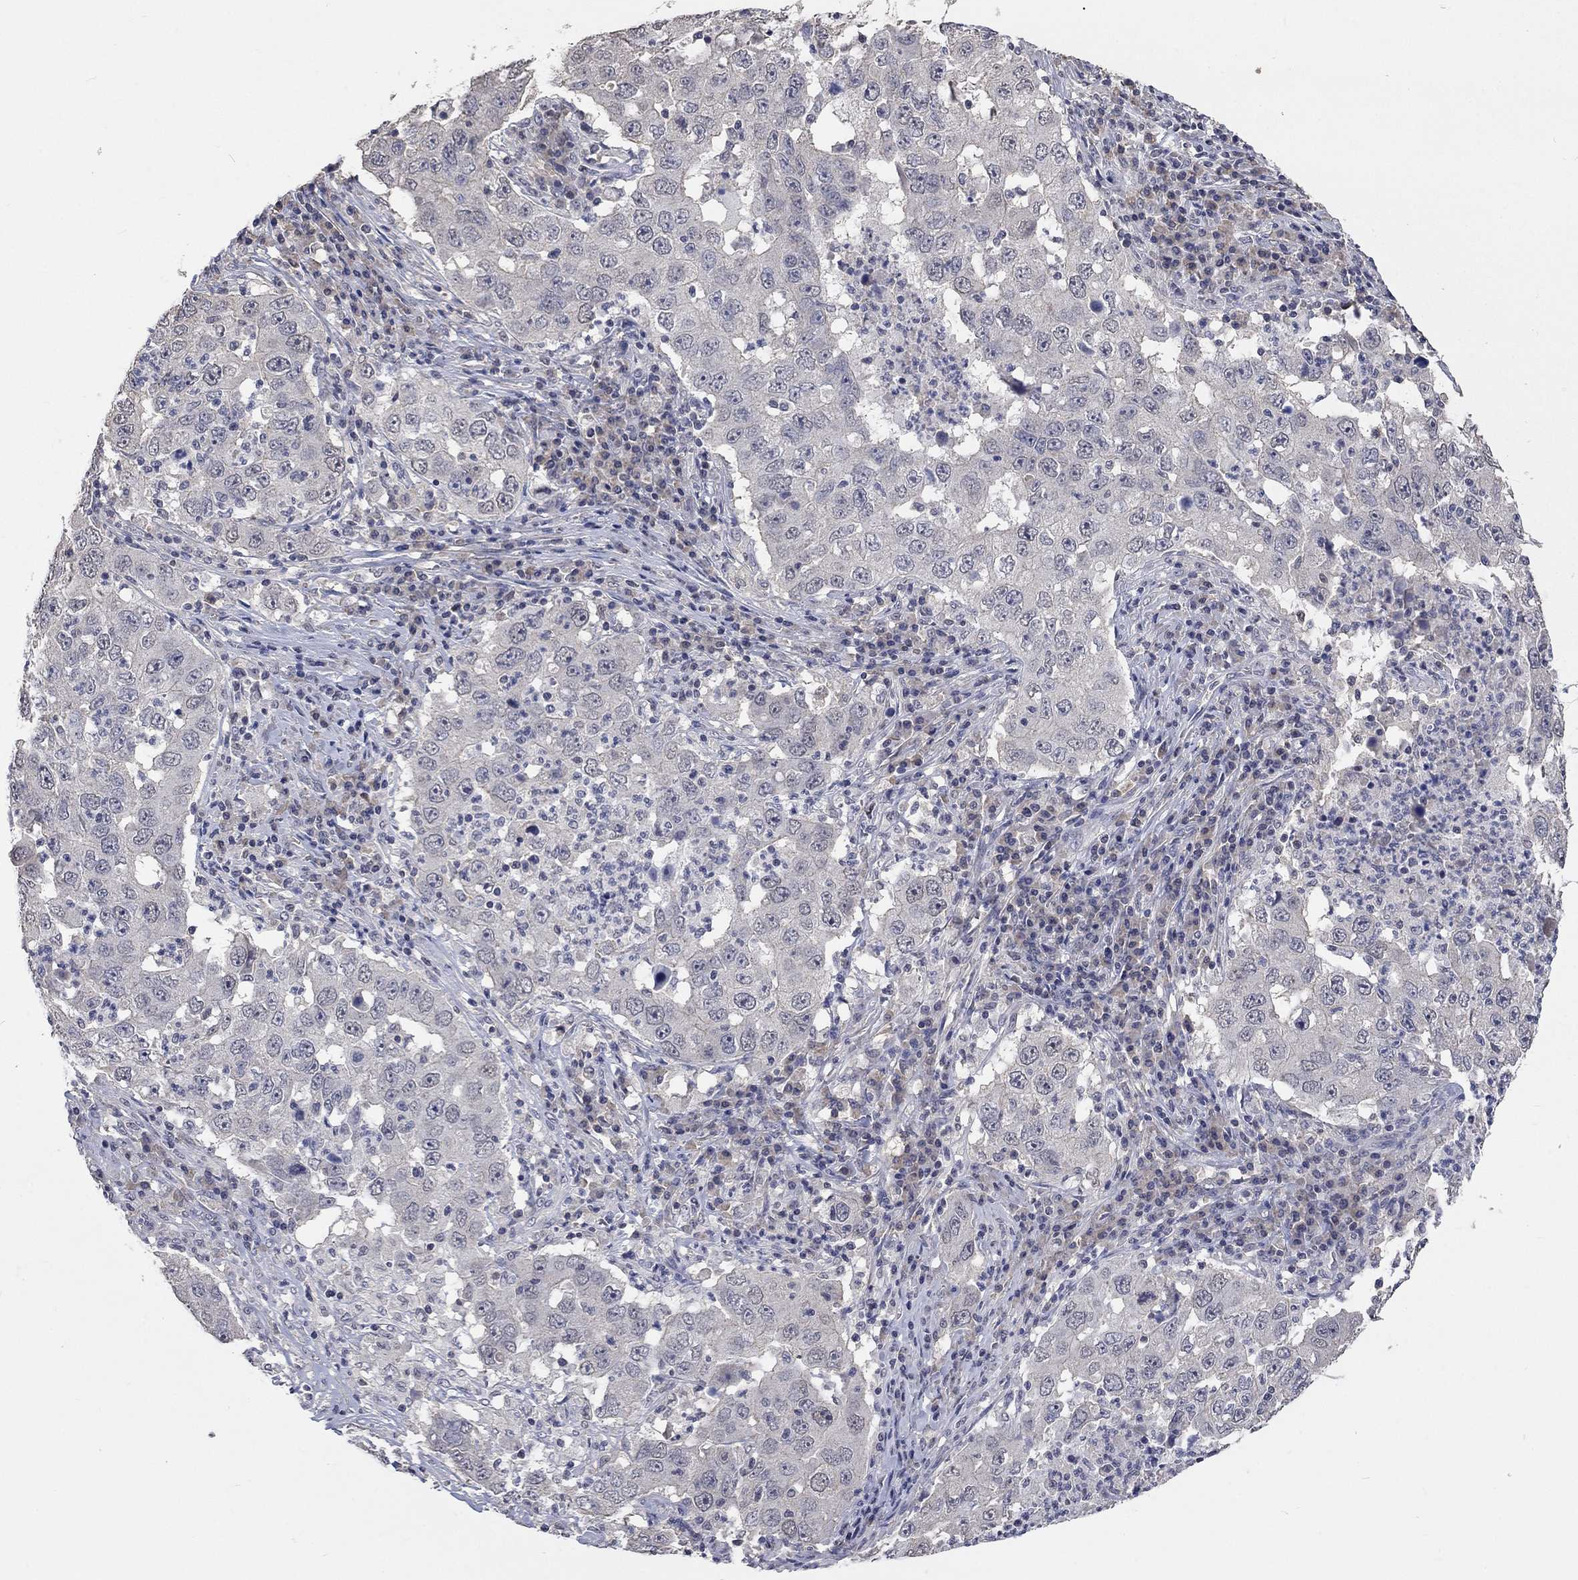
{"staining": {"intensity": "negative", "quantity": "none", "location": "none"}, "tissue": "lung cancer", "cell_type": "Tumor cells", "image_type": "cancer", "snomed": [{"axis": "morphology", "description": "Adenocarcinoma, NOS"}, {"axis": "topography", "description": "Lung"}], "caption": "Tumor cells show no significant positivity in lung adenocarcinoma.", "gene": "ZBTB18", "patient": {"sex": "male", "age": 73}}